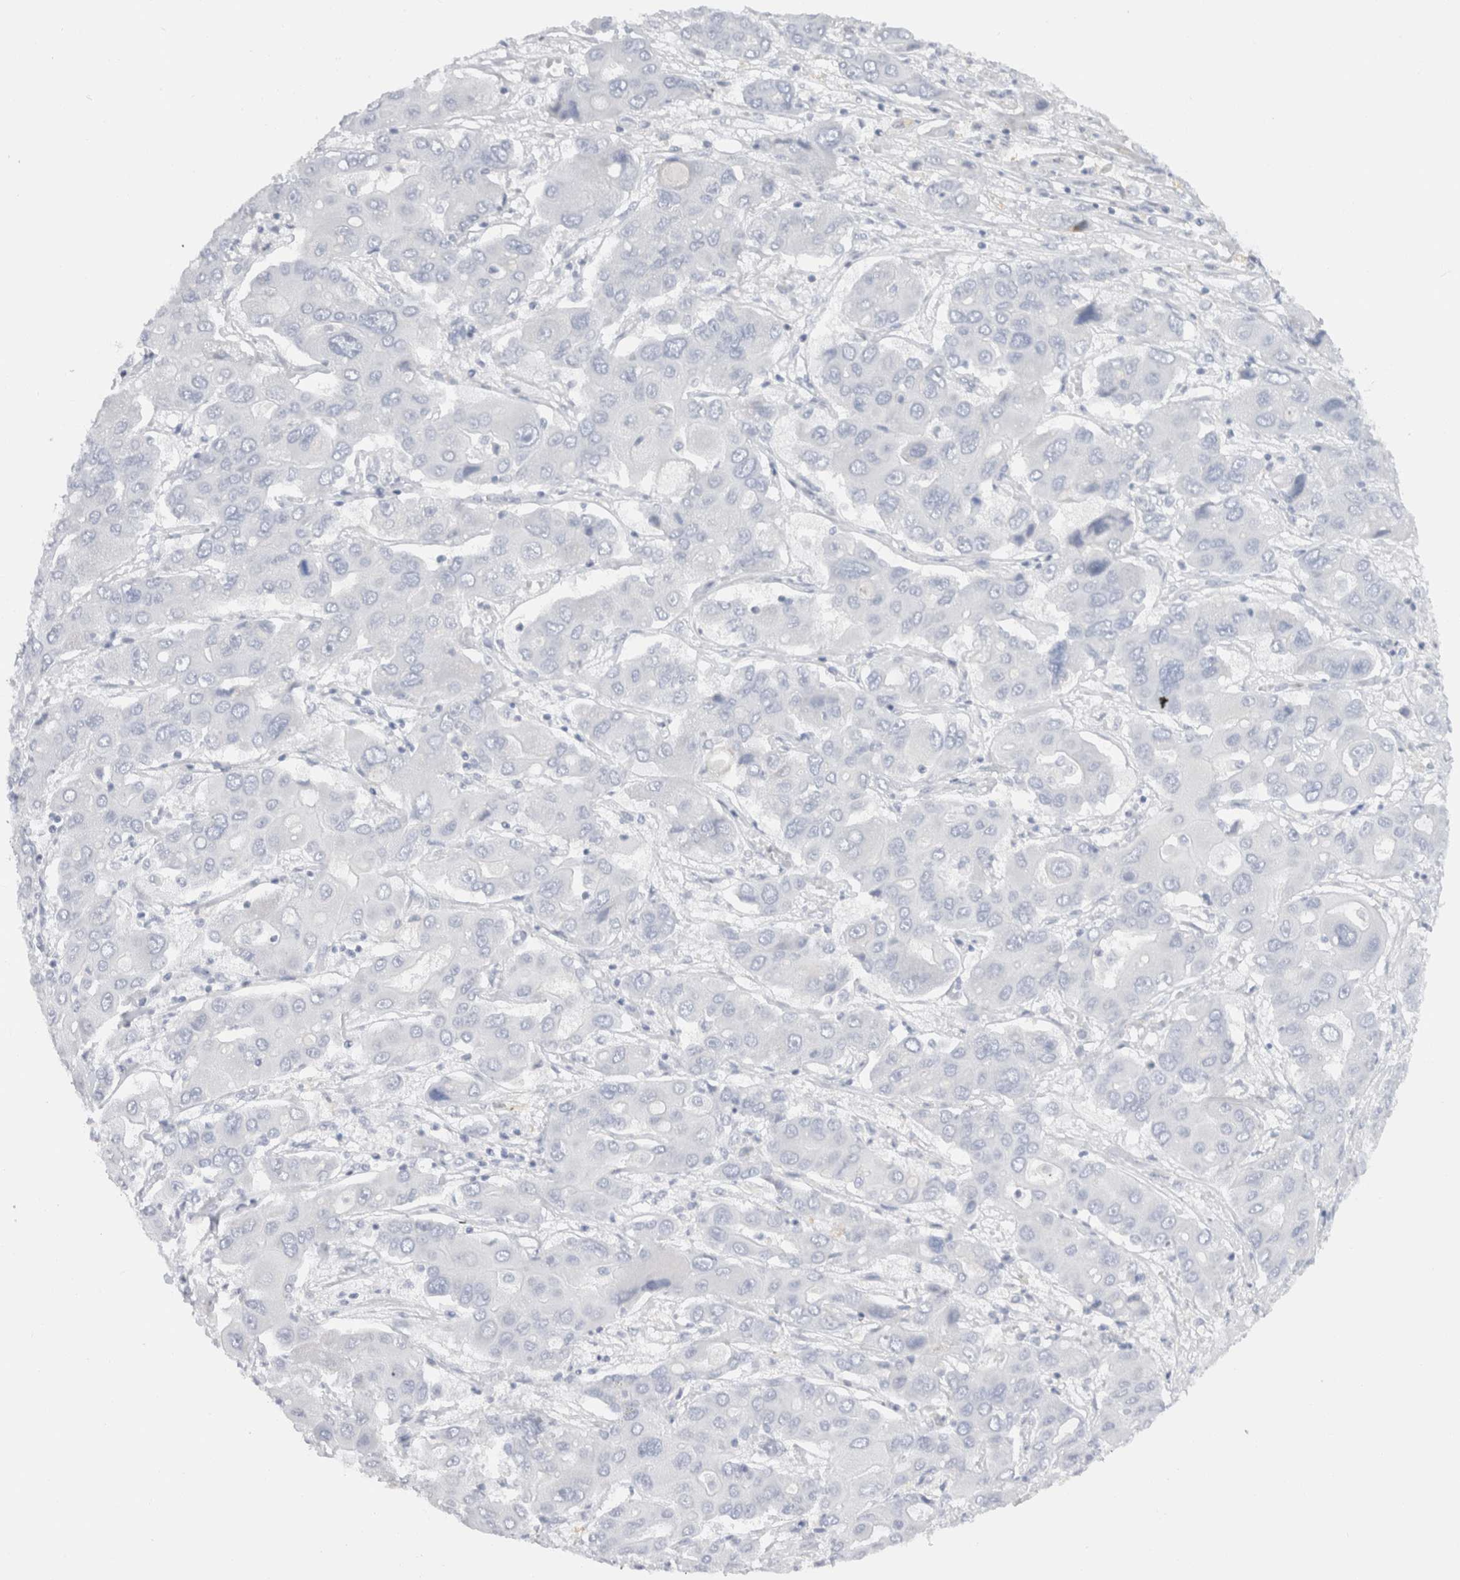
{"staining": {"intensity": "negative", "quantity": "none", "location": "none"}, "tissue": "liver cancer", "cell_type": "Tumor cells", "image_type": "cancer", "snomed": [{"axis": "morphology", "description": "Cholangiocarcinoma"}, {"axis": "topography", "description": "Liver"}], "caption": "This is an immunohistochemistry (IHC) photomicrograph of liver cancer. There is no positivity in tumor cells.", "gene": "C9orf50", "patient": {"sex": "male", "age": 67}}